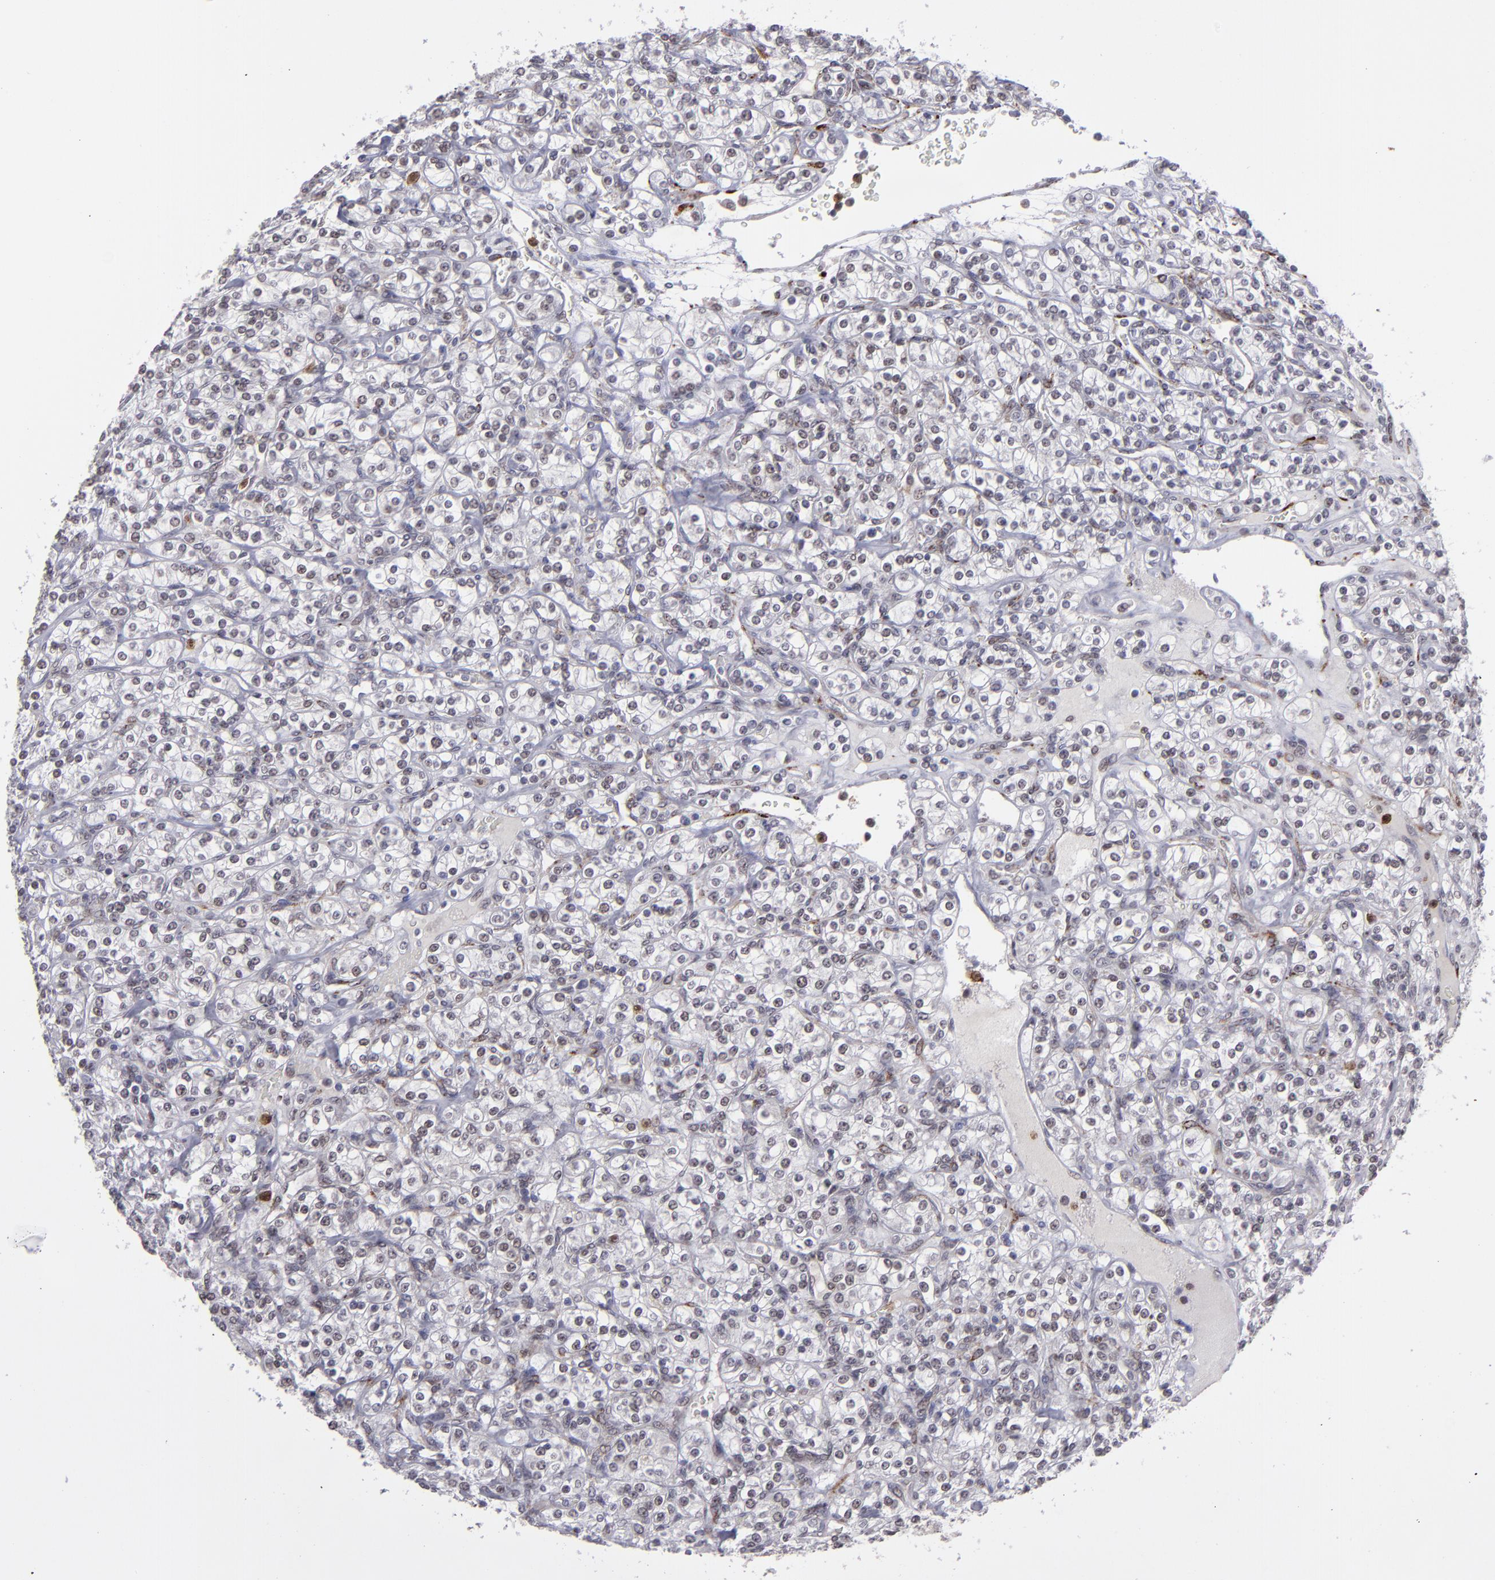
{"staining": {"intensity": "negative", "quantity": "none", "location": "none"}, "tissue": "renal cancer", "cell_type": "Tumor cells", "image_type": "cancer", "snomed": [{"axis": "morphology", "description": "Adenocarcinoma, NOS"}, {"axis": "topography", "description": "Kidney"}], "caption": "Human renal cancer (adenocarcinoma) stained for a protein using immunohistochemistry (IHC) reveals no expression in tumor cells.", "gene": "RREB1", "patient": {"sex": "male", "age": 77}}